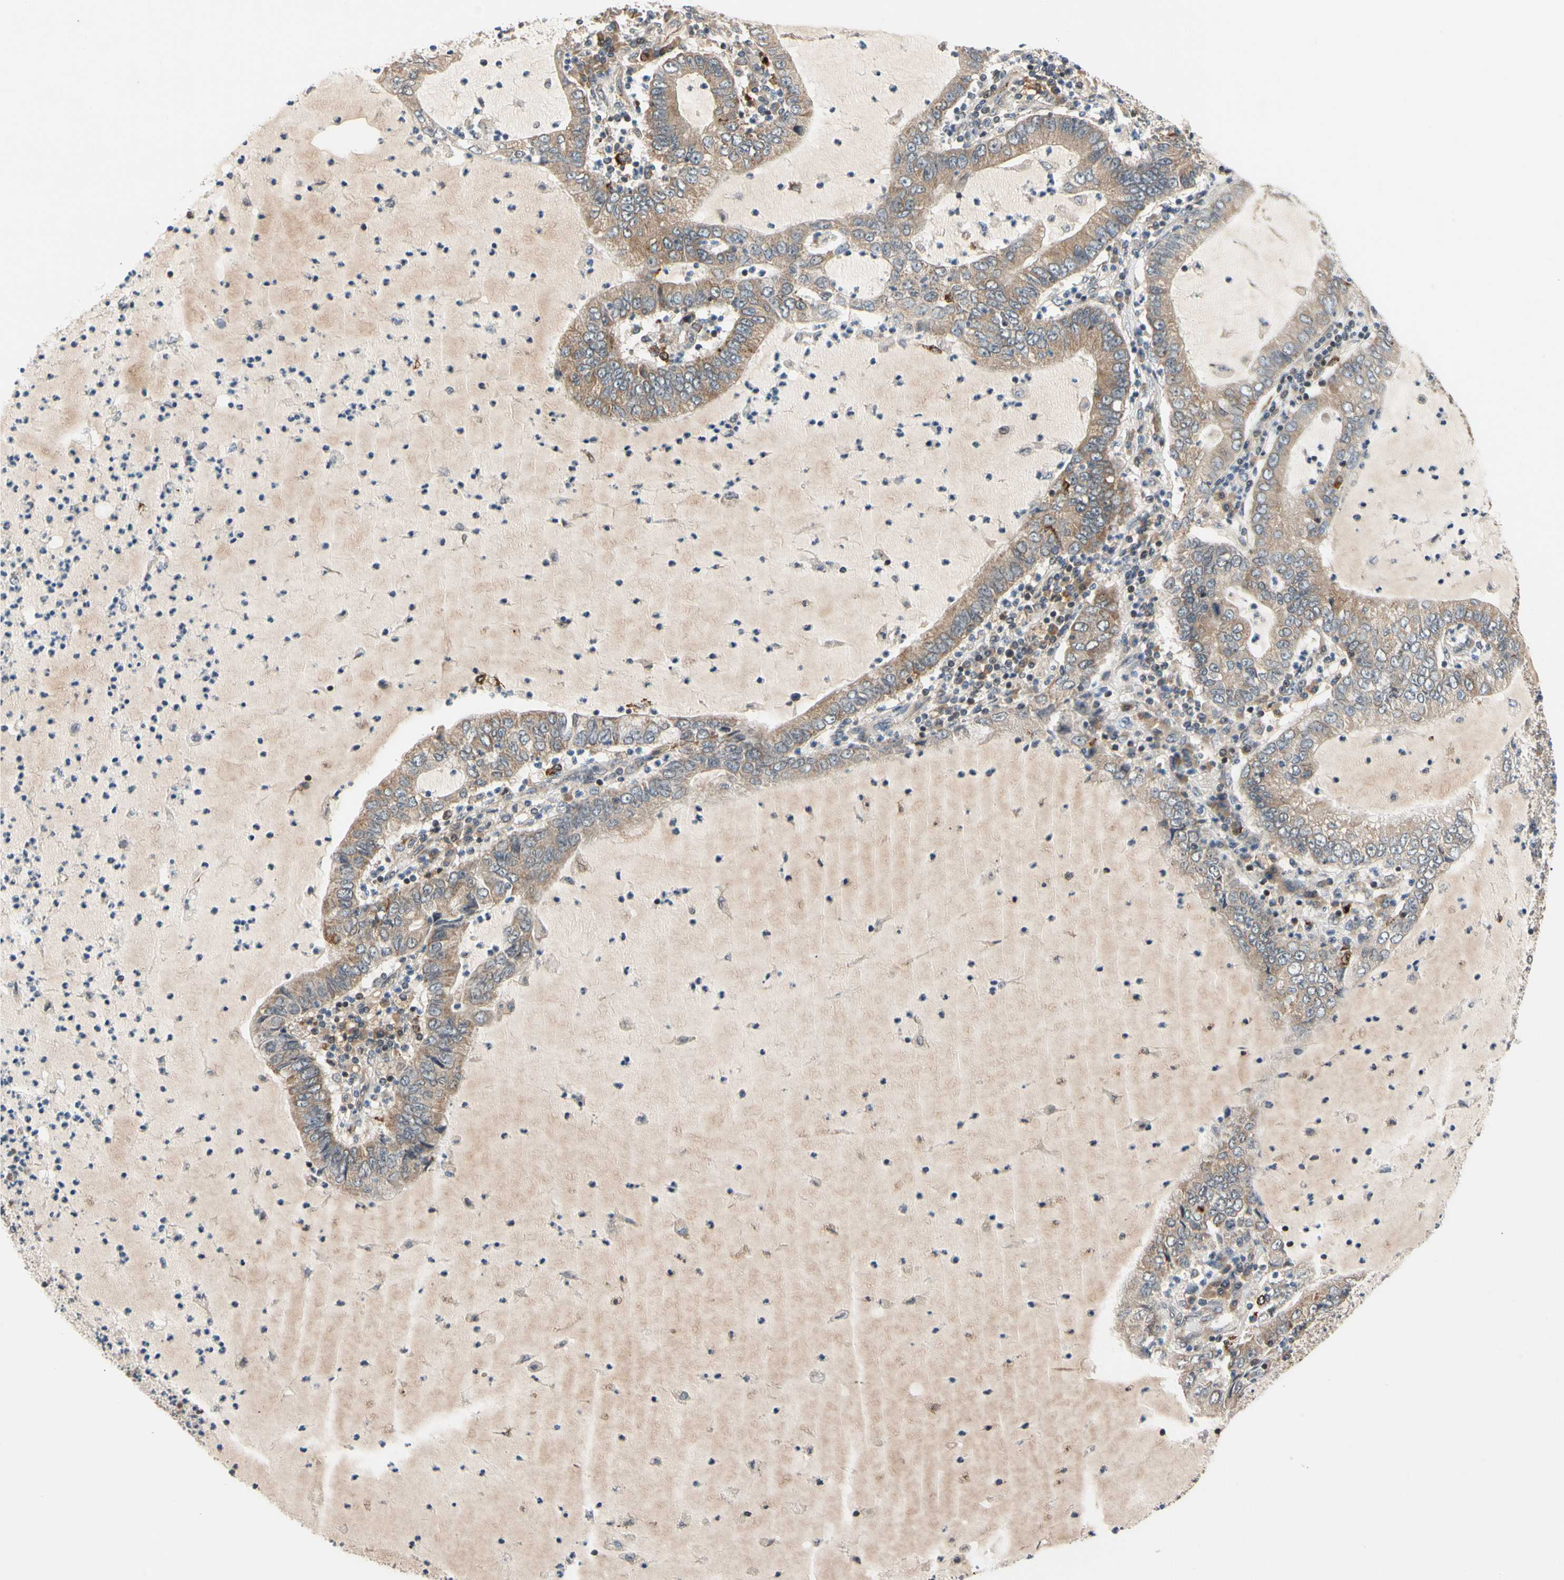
{"staining": {"intensity": "moderate", "quantity": "25%-75%", "location": "cytoplasmic/membranous"}, "tissue": "lung cancer", "cell_type": "Tumor cells", "image_type": "cancer", "snomed": [{"axis": "morphology", "description": "Adenocarcinoma, NOS"}, {"axis": "topography", "description": "Lung"}], "caption": "Human lung cancer (adenocarcinoma) stained for a protein (brown) demonstrates moderate cytoplasmic/membranous positive expression in approximately 25%-75% of tumor cells.", "gene": "ANKHD1", "patient": {"sex": "female", "age": 51}}